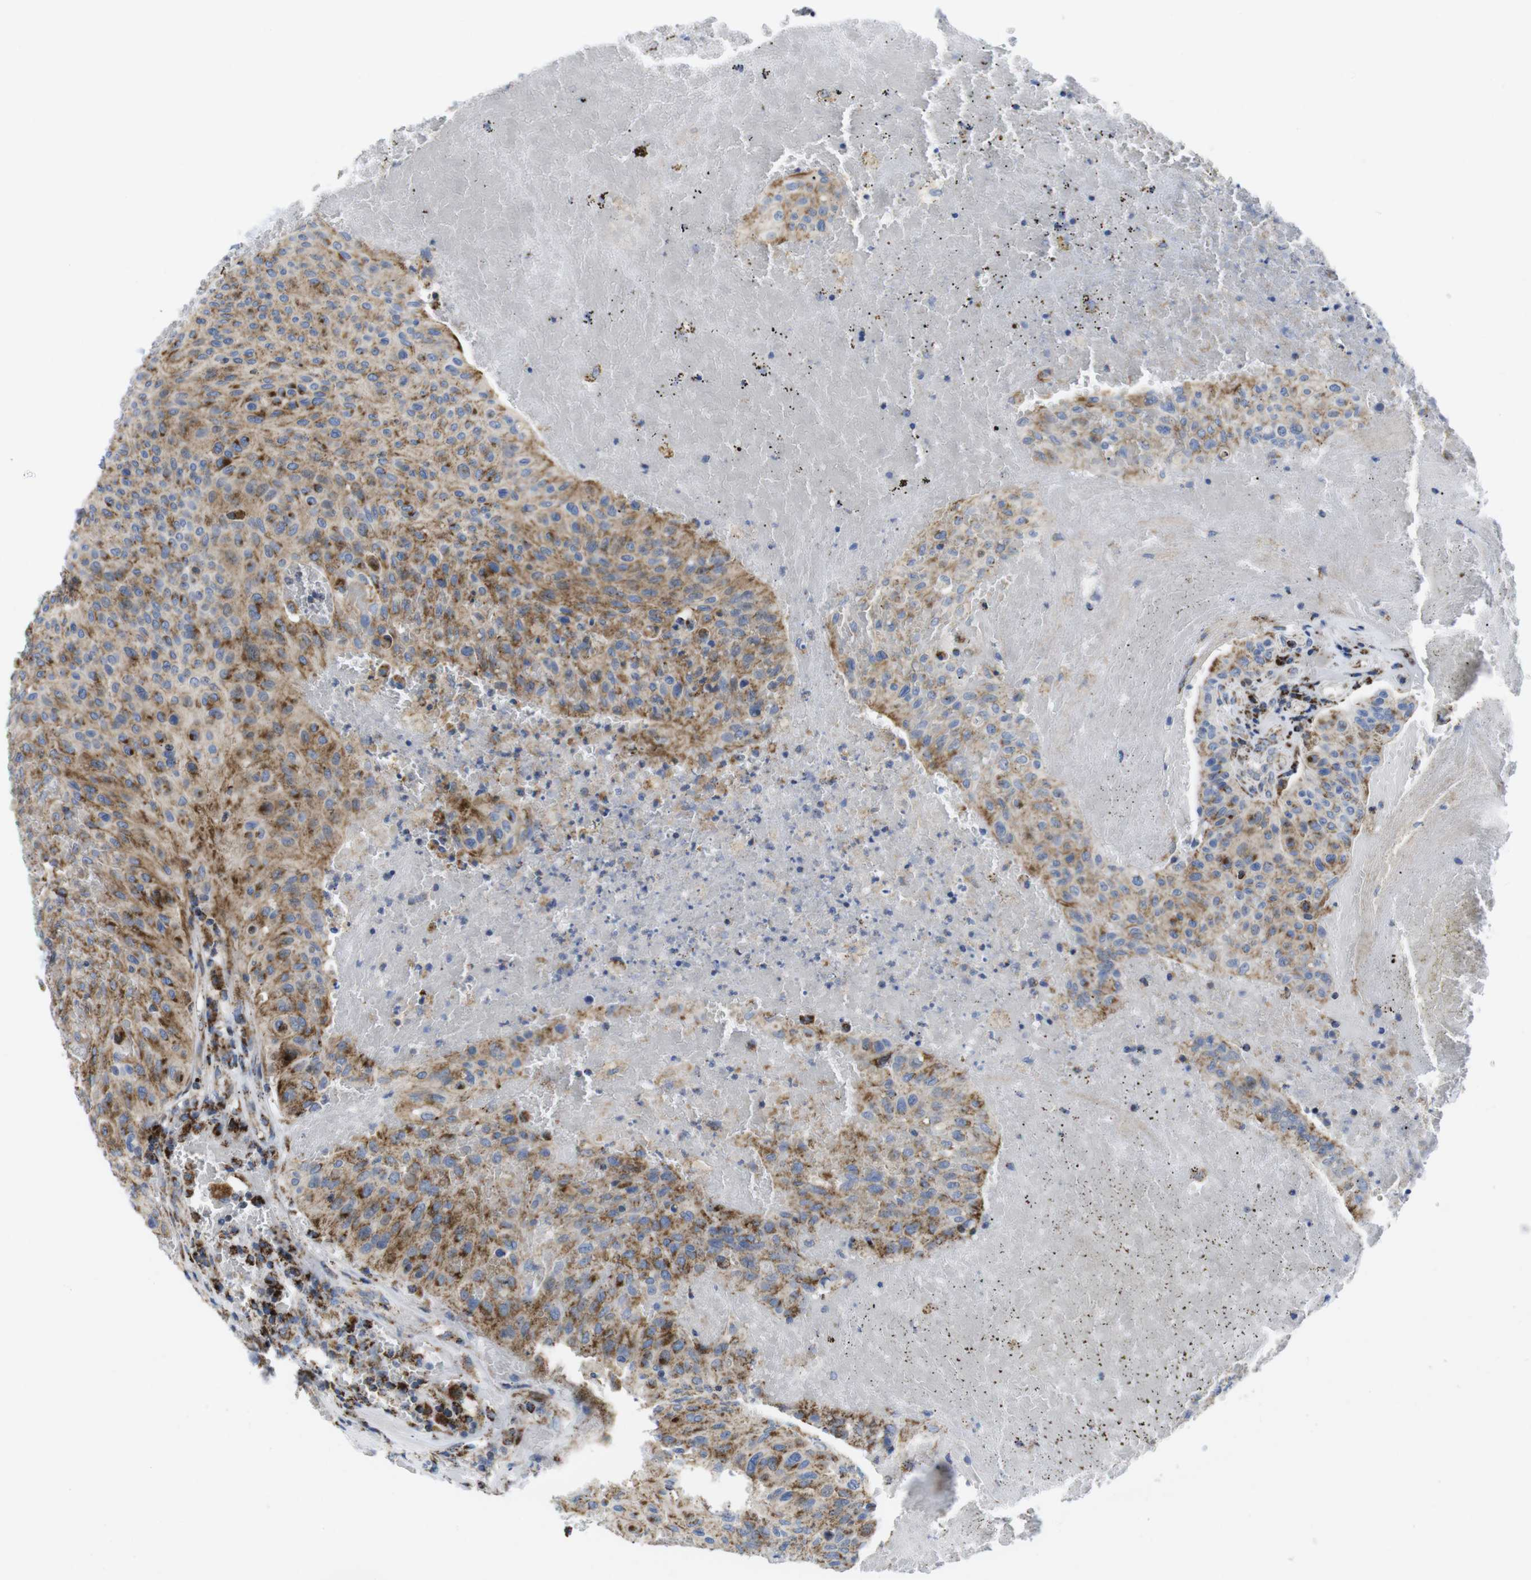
{"staining": {"intensity": "moderate", "quantity": ">75%", "location": "cytoplasmic/membranous"}, "tissue": "urothelial cancer", "cell_type": "Tumor cells", "image_type": "cancer", "snomed": [{"axis": "morphology", "description": "Urothelial carcinoma, High grade"}, {"axis": "topography", "description": "Urinary bladder"}], "caption": "Urothelial cancer tissue displays moderate cytoplasmic/membranous staining in about >75% of tumor cells Nuclei are stained in blue.", "gene": "TMEM192", "patient": {"sex": "male", "age": 66}}